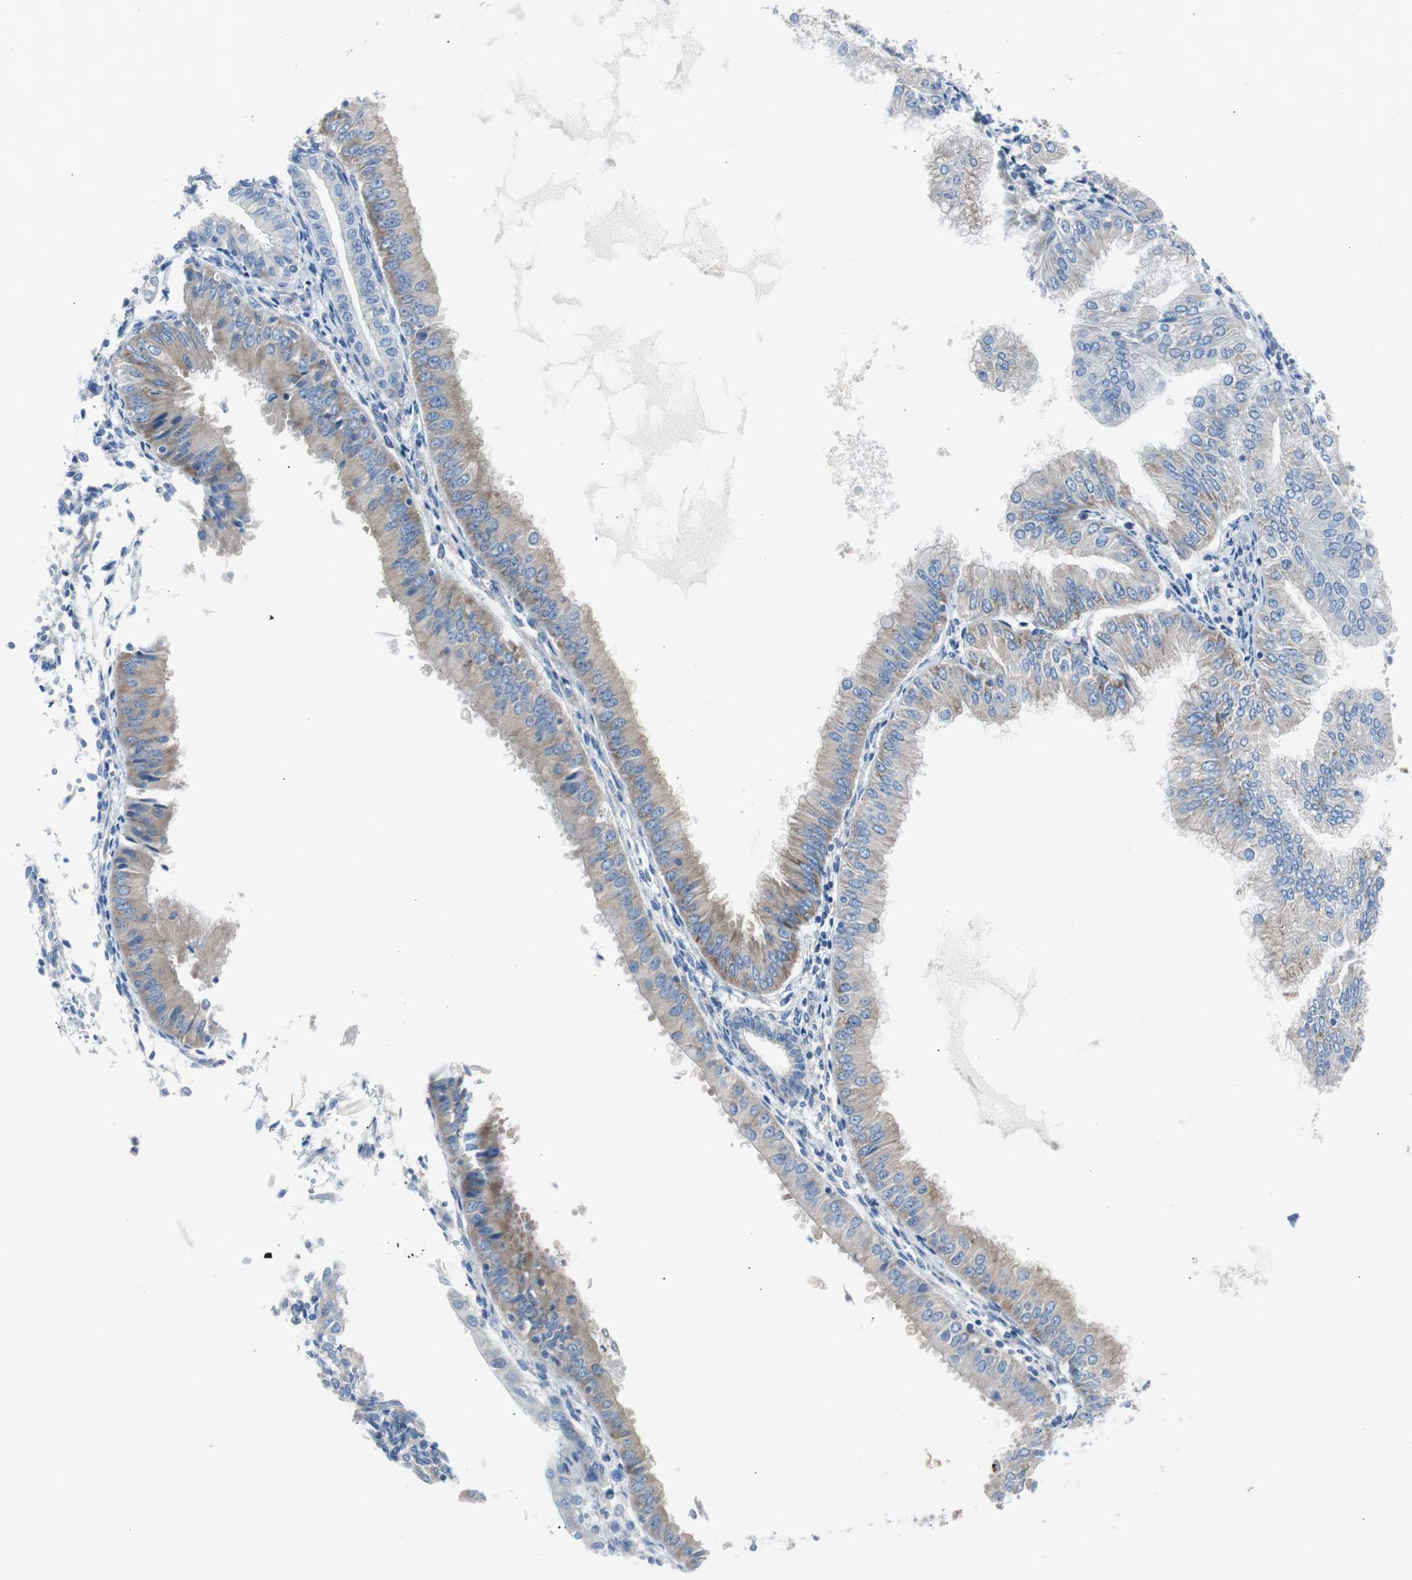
{"staining": {"intensity": "weak", "quantity": ">75%", "location": "cytoplasmic/membranous"}, "tissue": "endometrial cancer", "cell_type": "Tumor cells", "image_type": "cancer", "snomed": [{"axis": "morphology", "description": "Adenocarcinoma, NOS"}, {"axis": "topography", "description": "Endometrium"}], "caption": "Protein staining shows weak cytoplasmic/membranous expression in about >75% of tumor cells in endometrial adenocarcinoma.", "gene": "RPS12", "patient": {"sex": "female", "age": 53}}